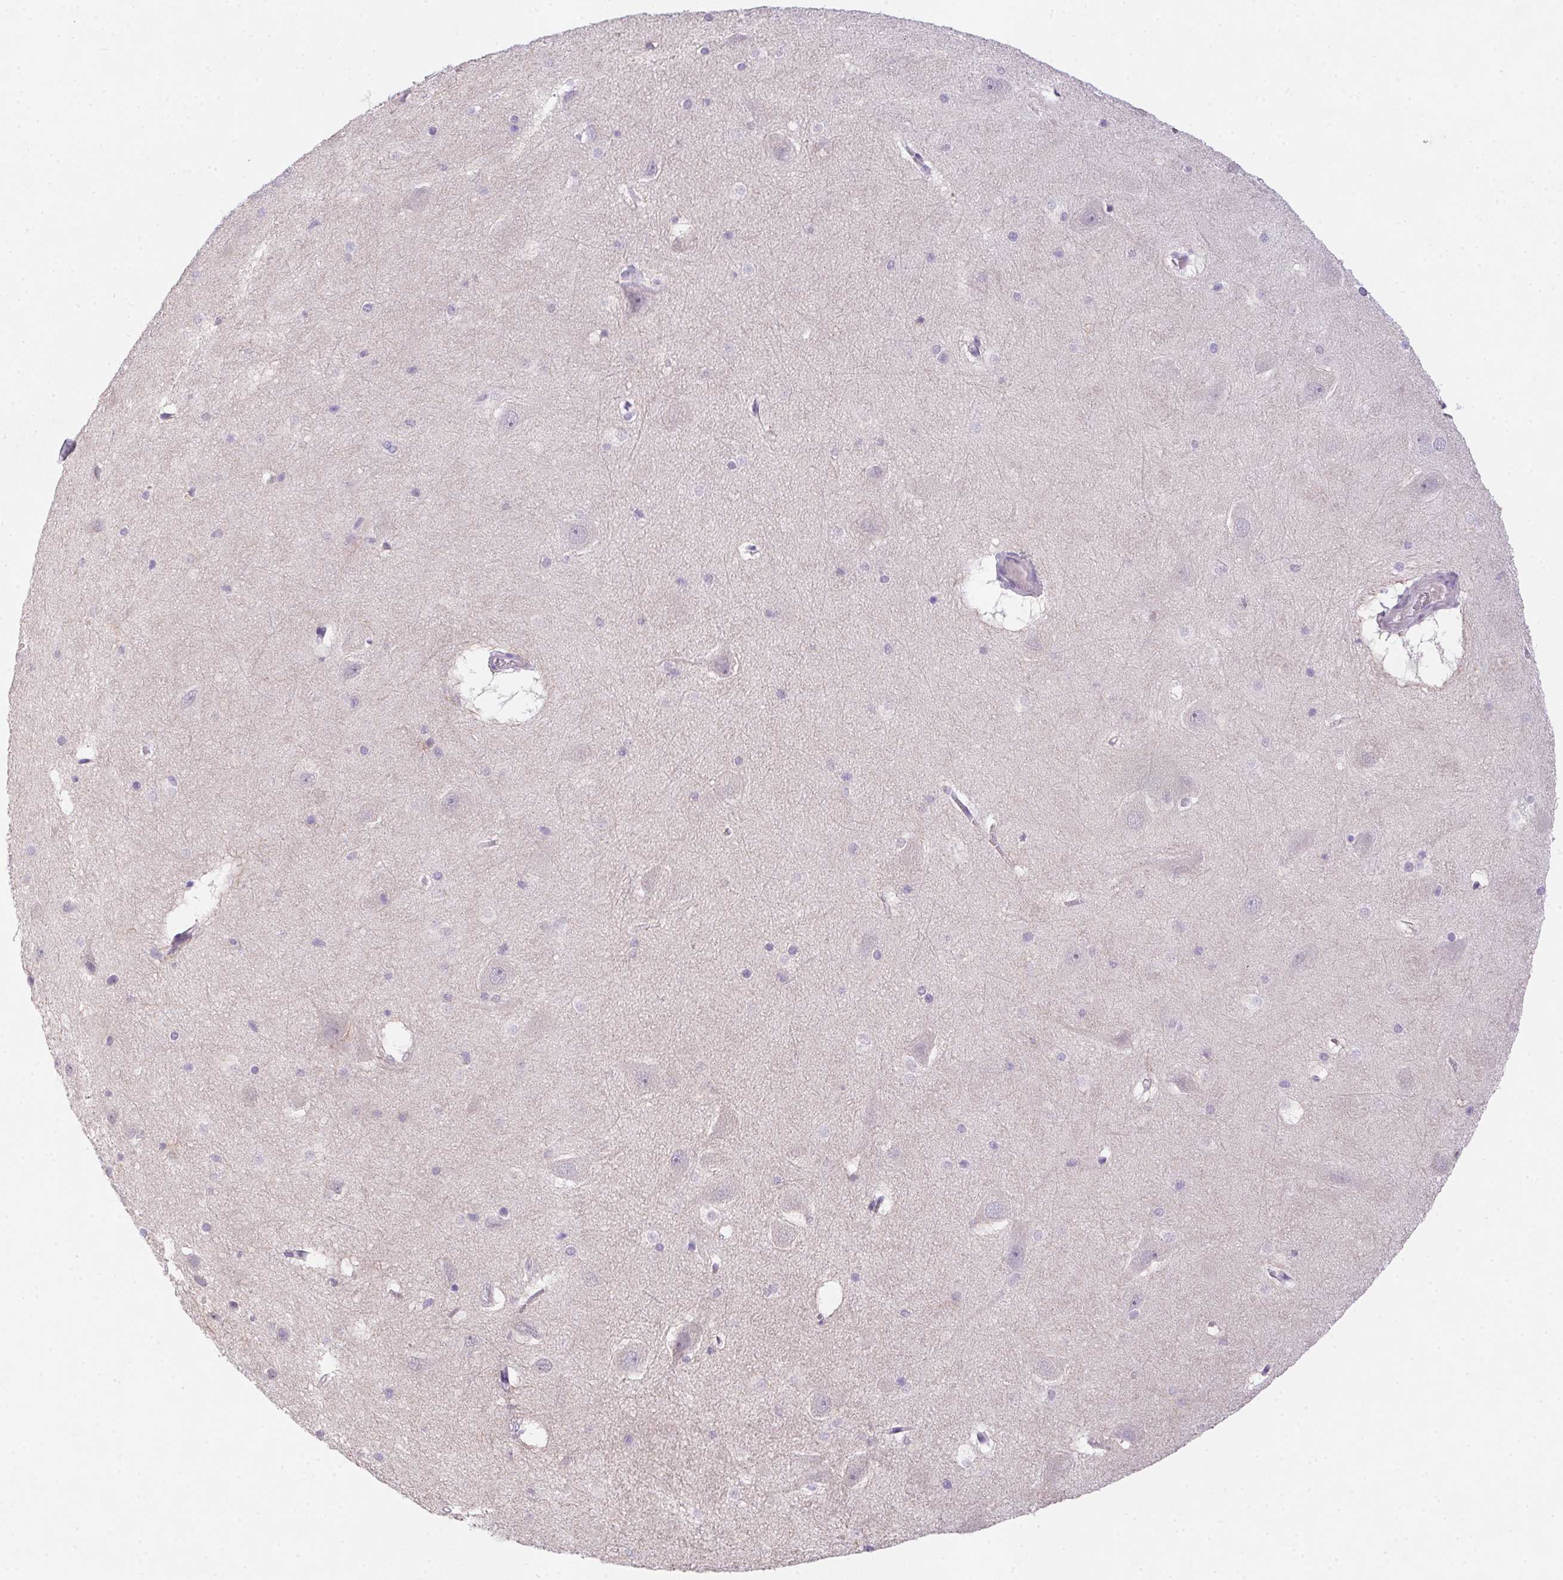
{"staining": {"intensity": "negative", "quantity": "none", "location": "none"}, "tissue": "hippocampus", "cell_type": "Glial cells", "image_type": "normal", "snomed": [{"axis": "morphology", "description": "Normal tissue, NOS"}, {"axis": "topography", "description": "Hippocampus"}], "caption": "This is a image of IHC staining of benign hippocampus, which shows no positivity in glial cells.", "gene": "HELLS", "patient": {"sex": "male", "age": 45}}